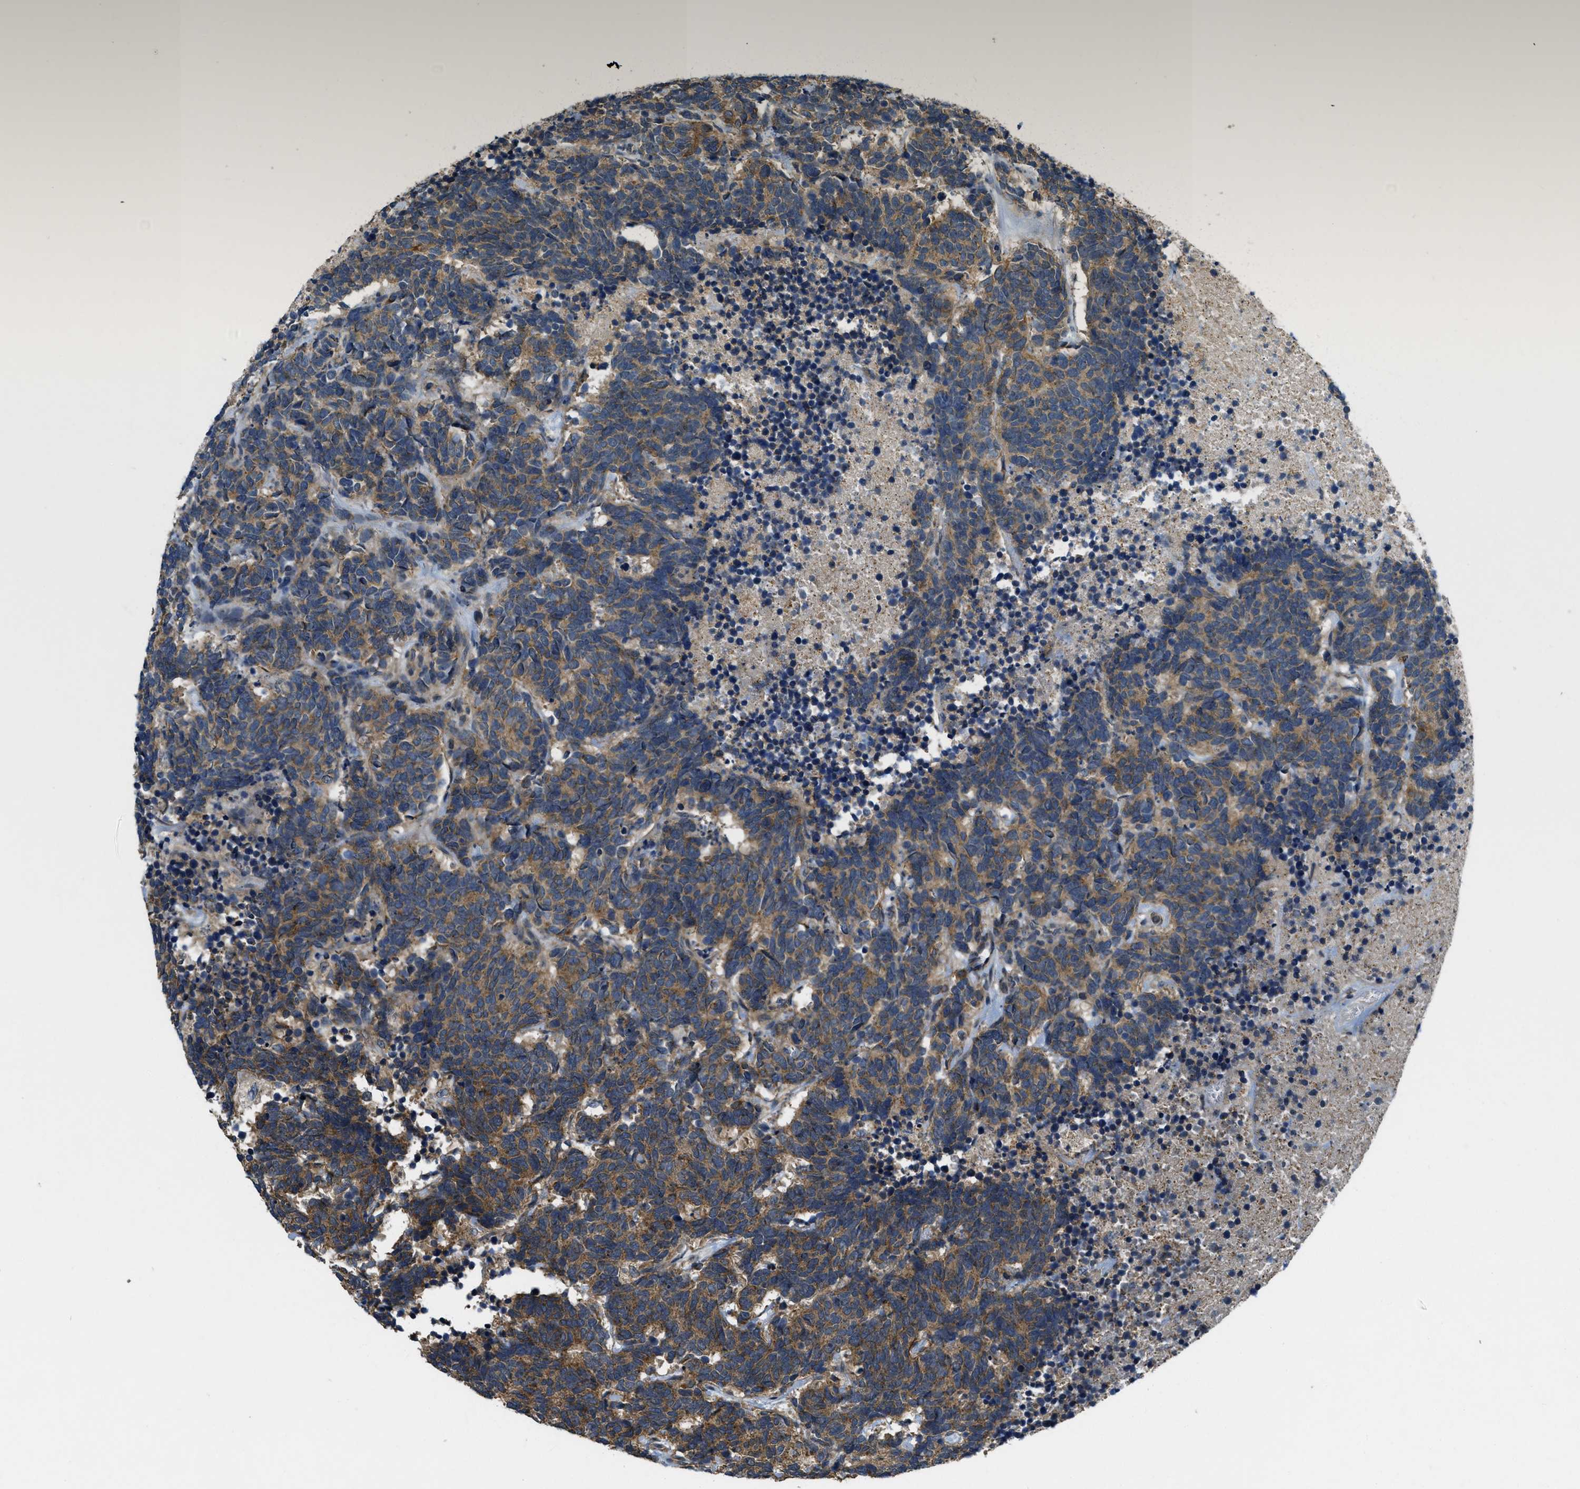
{"staining": {"intensity": "moderate", "quantity": ">75%", "location": "cytoplasmic/membranous"}, "tissue": "carcinoid", "cell_type": "Tumor cells", "image_type": "cancer", "snomed": [{"axis": "morphology", "description": "Carcinoma, NOS"}, {"axis": "morphology", "description": "Carcinoid, malignant, NOS"}, {"axis": "topography", "description": "Urinary bladder"}], "caption": "This histopathology image demonstrates carcinoid (malignant) stained with immunohistochemistry (IHC) to label a protein in brown. The cytoplasmic/membranous of tumor cells show moderate positivity for the protein. Nuclei are counter-stained blue.", "gene": "CDKN2C", "patient": {"sex": "male", "age": 57}}